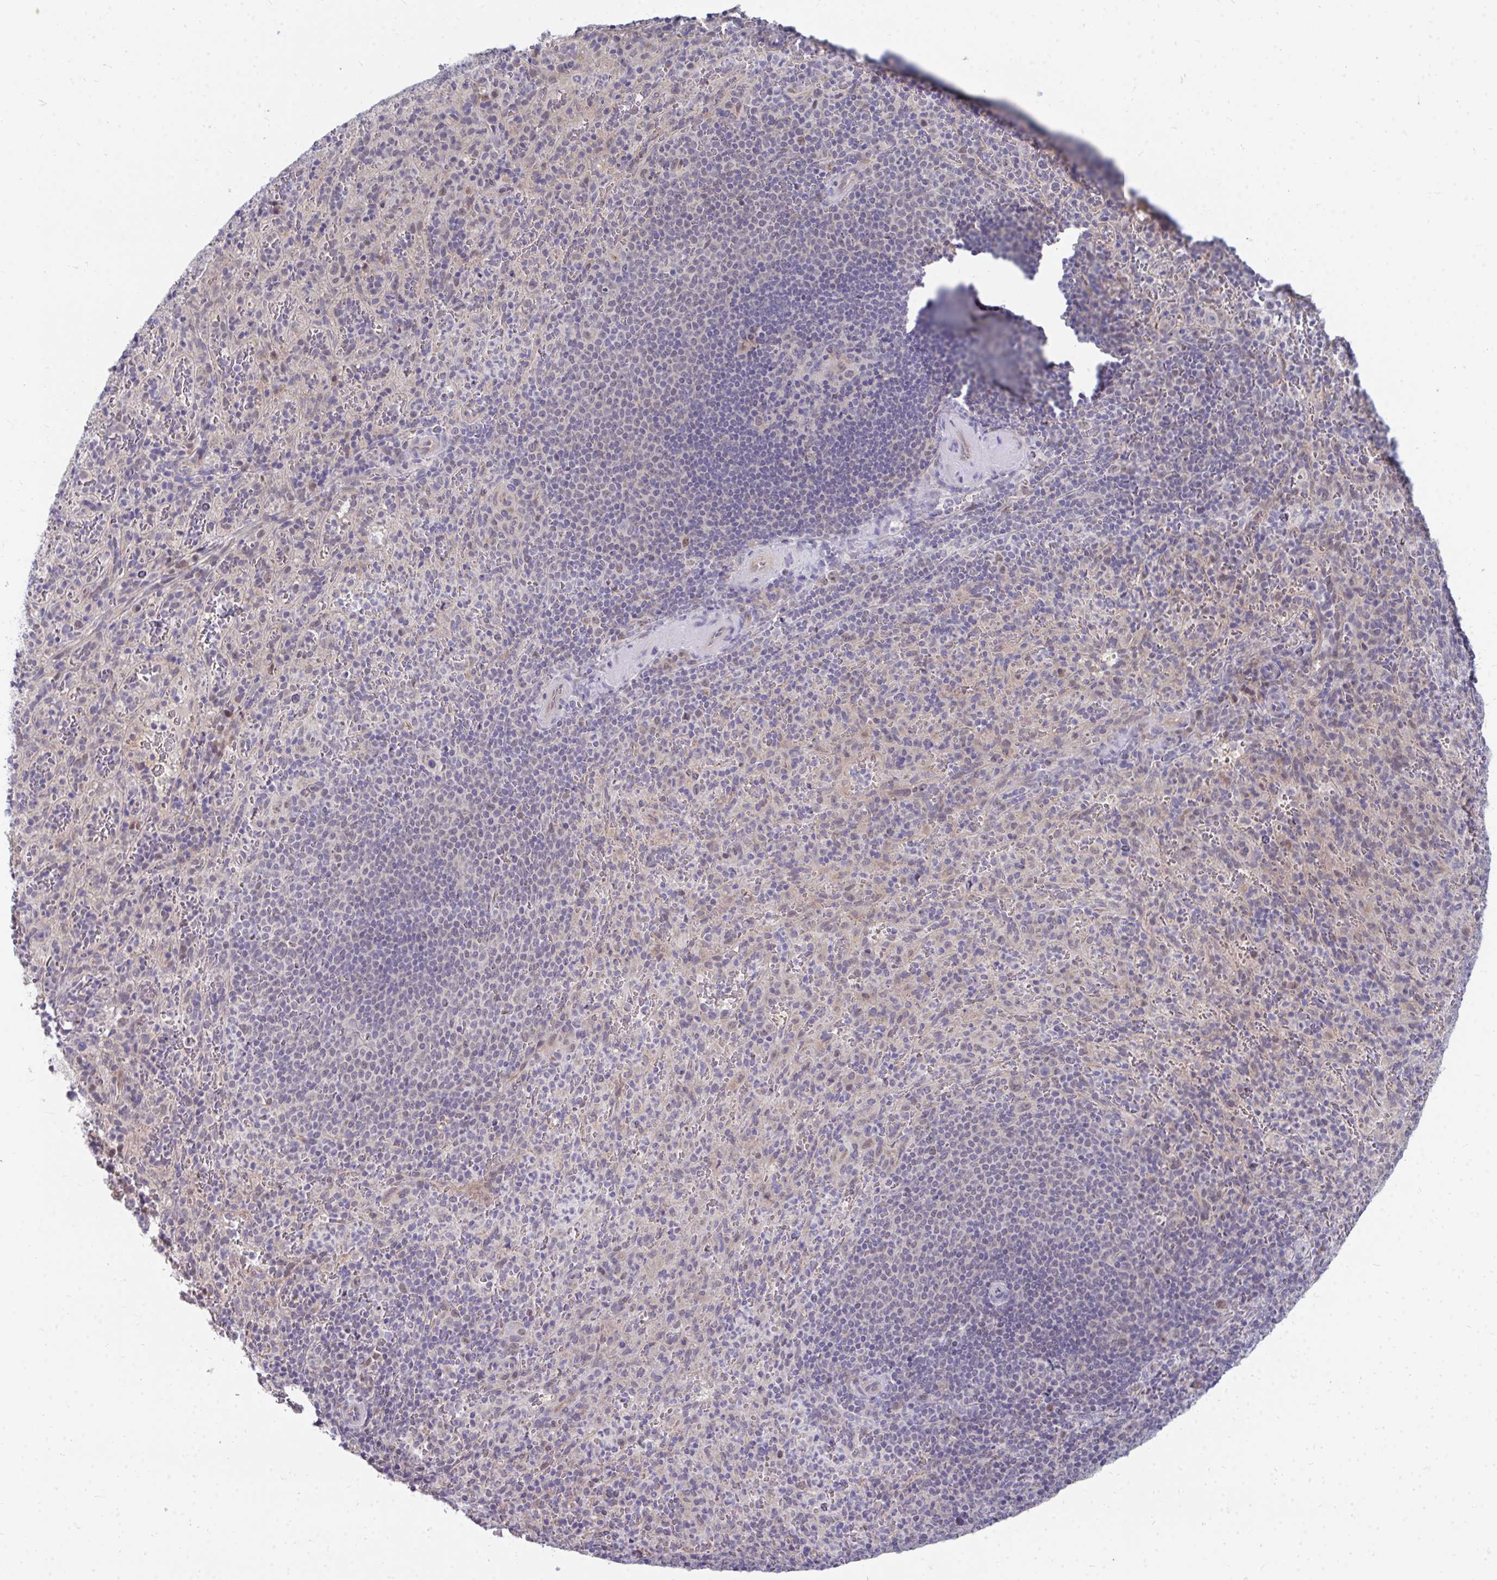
{"staining": {"intensity": "negative", "quantity": "none", "location": "none"}, "tissue": "spleen", "cell_type": "Cells in red pulp", "image_type": "normal", "snomed": [{"axis": "morphology", "description": "Normal tissue, NOS"}, {"axis": "topography", "description": "Spleen"}], "caption": "Spleen stained for a protein using immunohistochemistry (IHC) displays no positivity cells in red pulp.", "gene": "MROH8", "patient": {"sex": "male", "age": 57}}